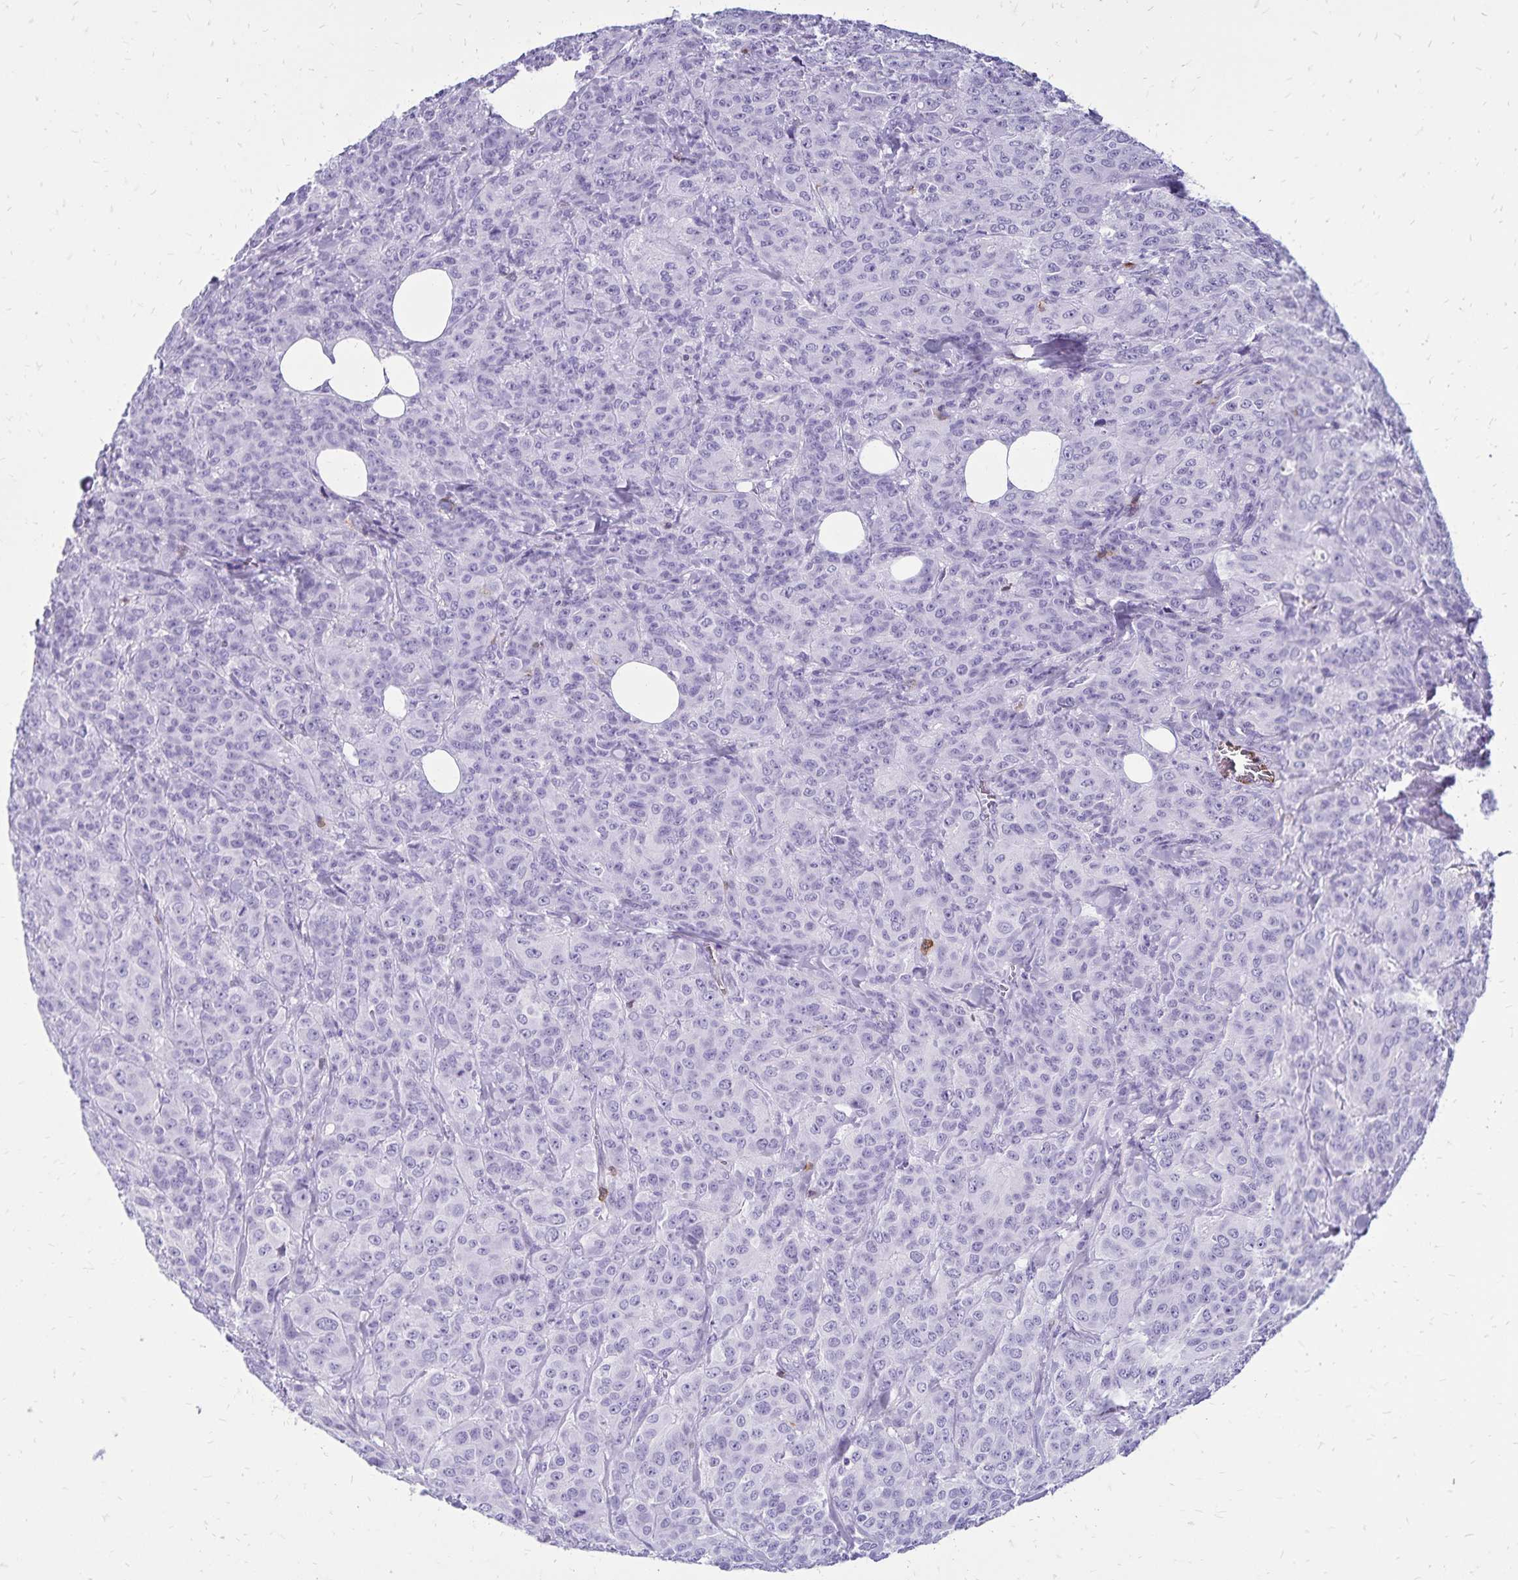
{"staining": {"intensity": "negative", "quantity": "none", "location": "none"}, "tissue": "breast cancer", "cell_type": "Tumor cells", "image_type": "cancer", "snomed": [{"axis": "morphology", "description": "Normal tissue, NOS"}, {"axis": "morphology", "description": "Duct carcinoma"}, {"axis": "topography", "description": "Breast"}], "caption": "Immunohistochemistry (IHC) of human breast intraductal carcinoma demonstrates no staining in tumor cells.", "gene": "CD27", "patient": {"sex": "female", "age": 43}}